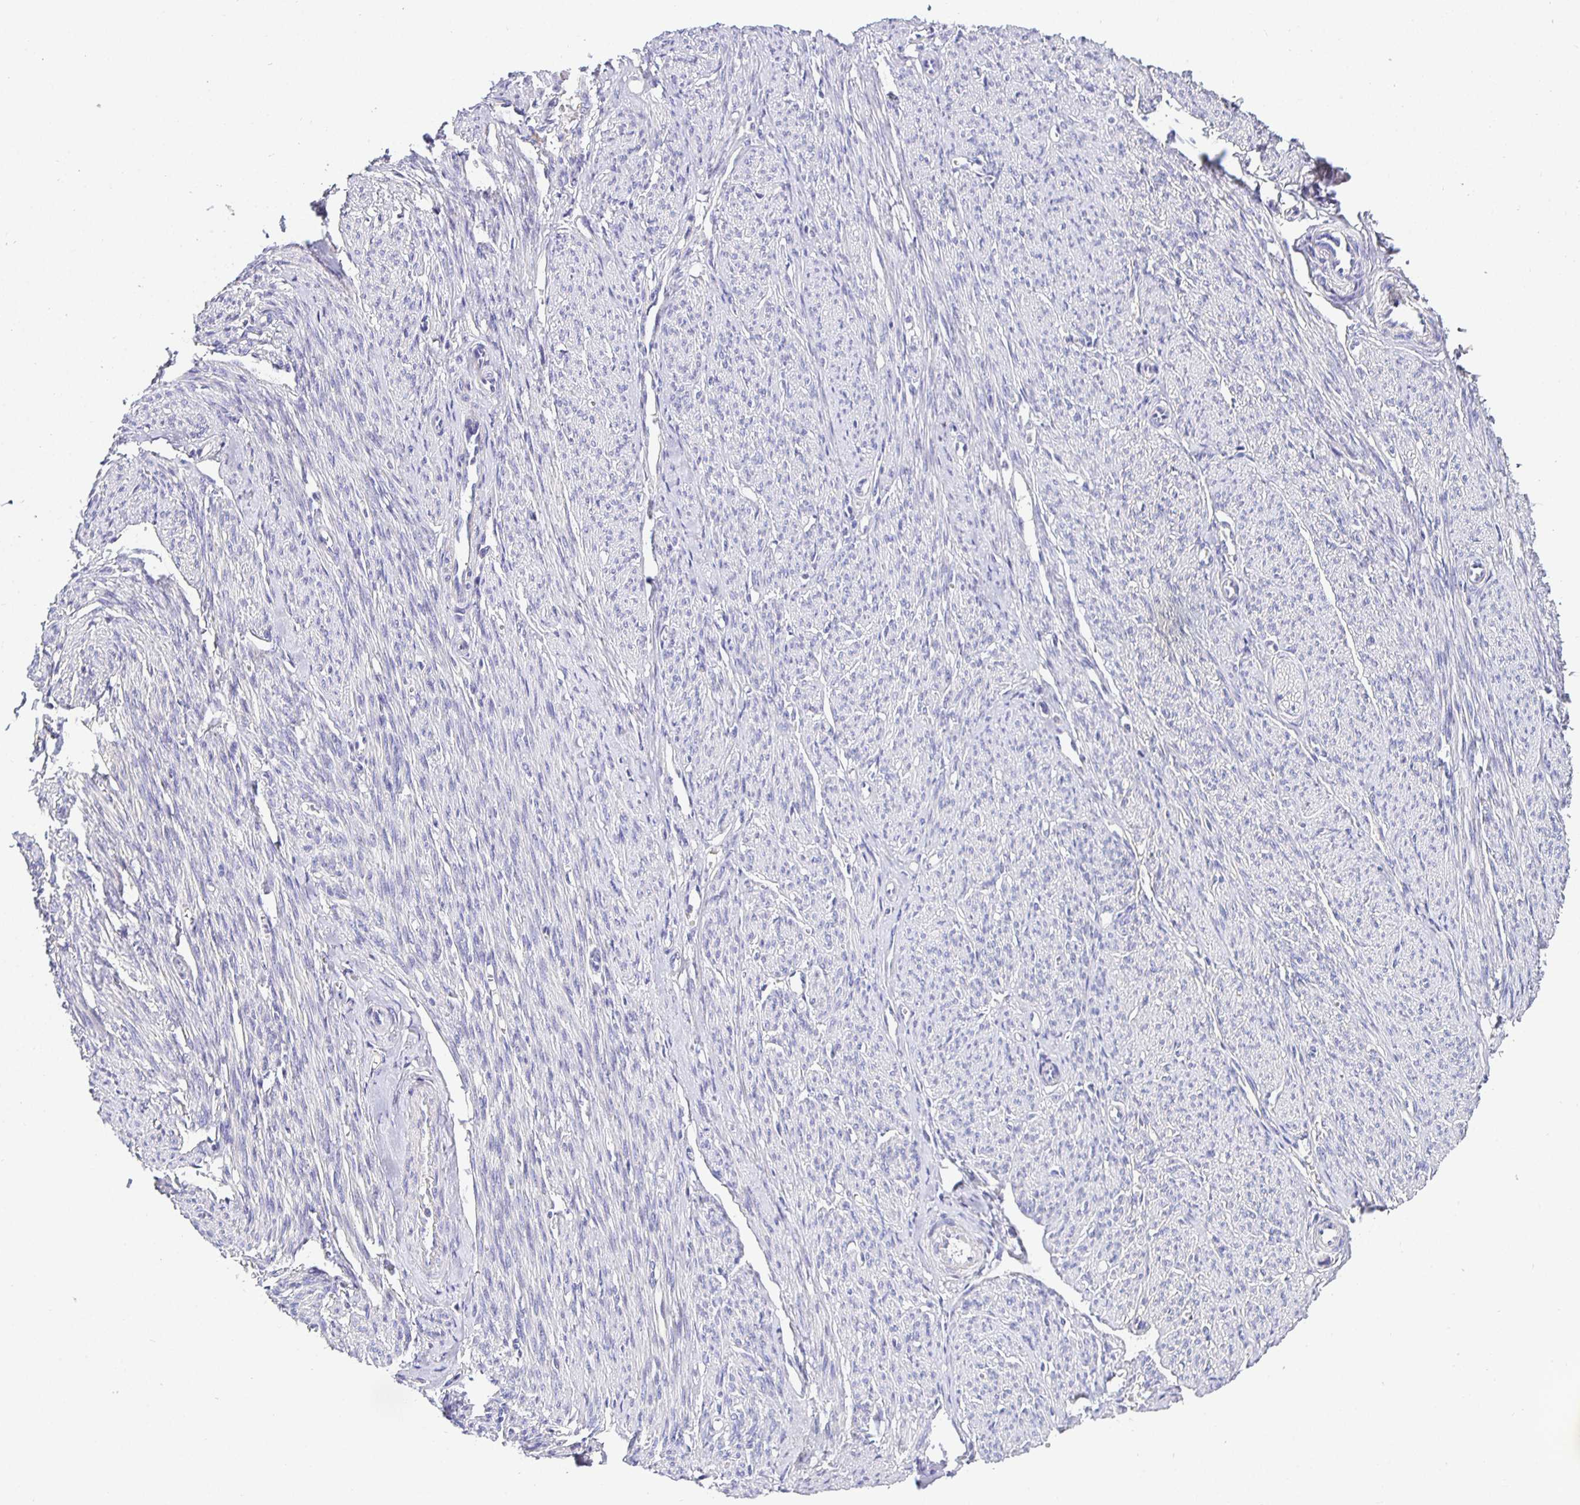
{"staining": {"intensity": "negative", "quantity": "none", "location": "none"}, "tissue": "smooth muscle", "cell_type": "Smooth muscle cells", "image_type": "normal", "snomed": [{"axis": "morphology", "description": "Normal tissue, NOS"}, {"axis": "topography", "description": "Smooth muscle"}], "caption": "Micrograph shows no significant protein staining in smooth muscle cells of benign smooth muscle. (DAB immunohistochemistry, high magnification).", "gene": "OPALIN", "patient": {"sex": "female", "age": 65}}